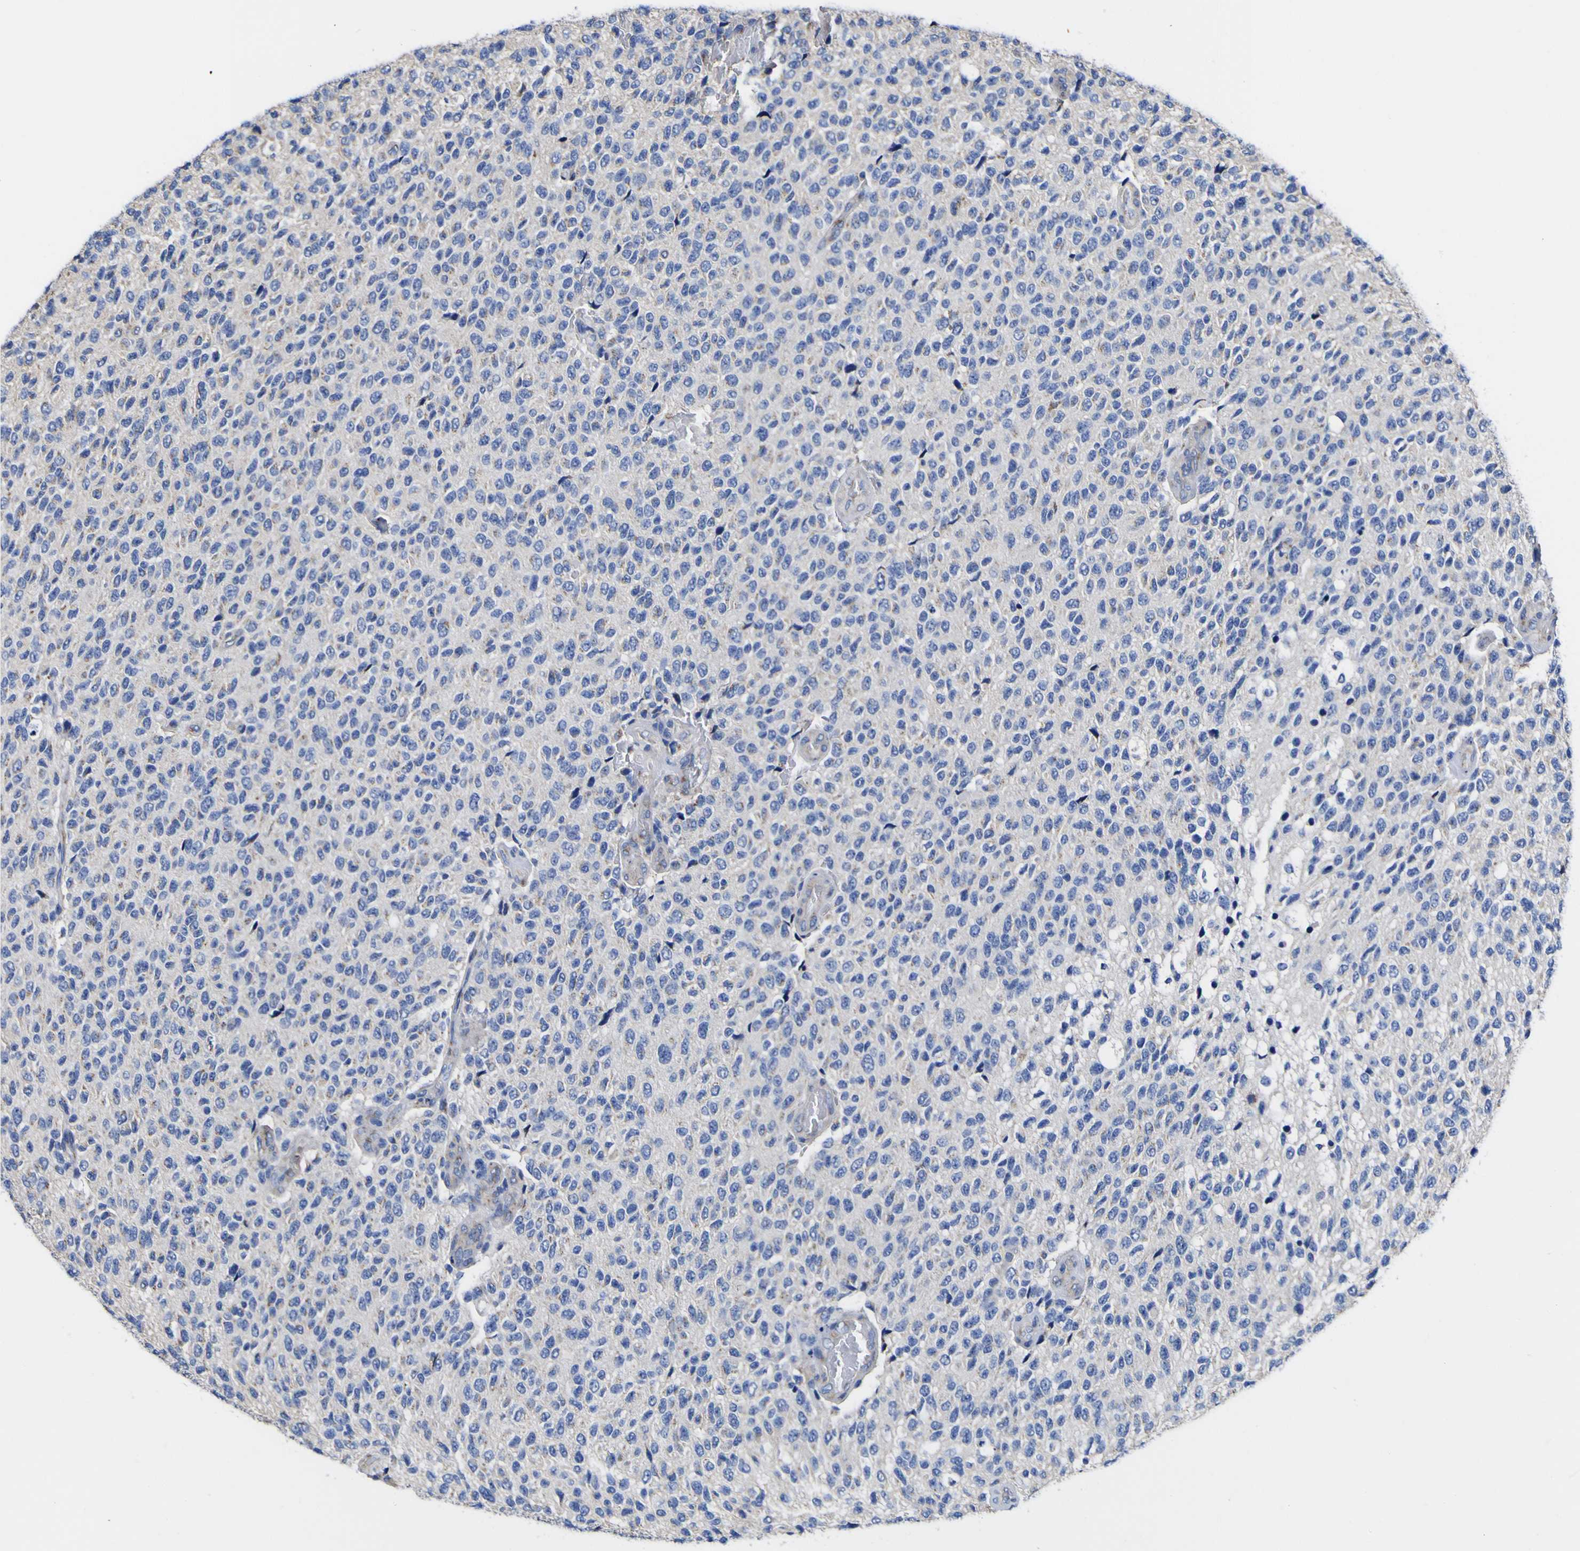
{"staining": {"intensity": "negative", "quantity": "none", "location": "none"}, "tissue": "glioma", "cell_type": "Tumor cells", "image_type": "cancer", "snomed": [{"axis": "morphology", "description": "Glioma, malignant, High grade"}, {"axis": "topography", "description": "pancreas cauda"}], "caption": "Glioma stained for a protein using IHC demonstrates no positivity tumor cells.", "gene": "GOLM1", "patient": {"sex": "male", "age": 60}}